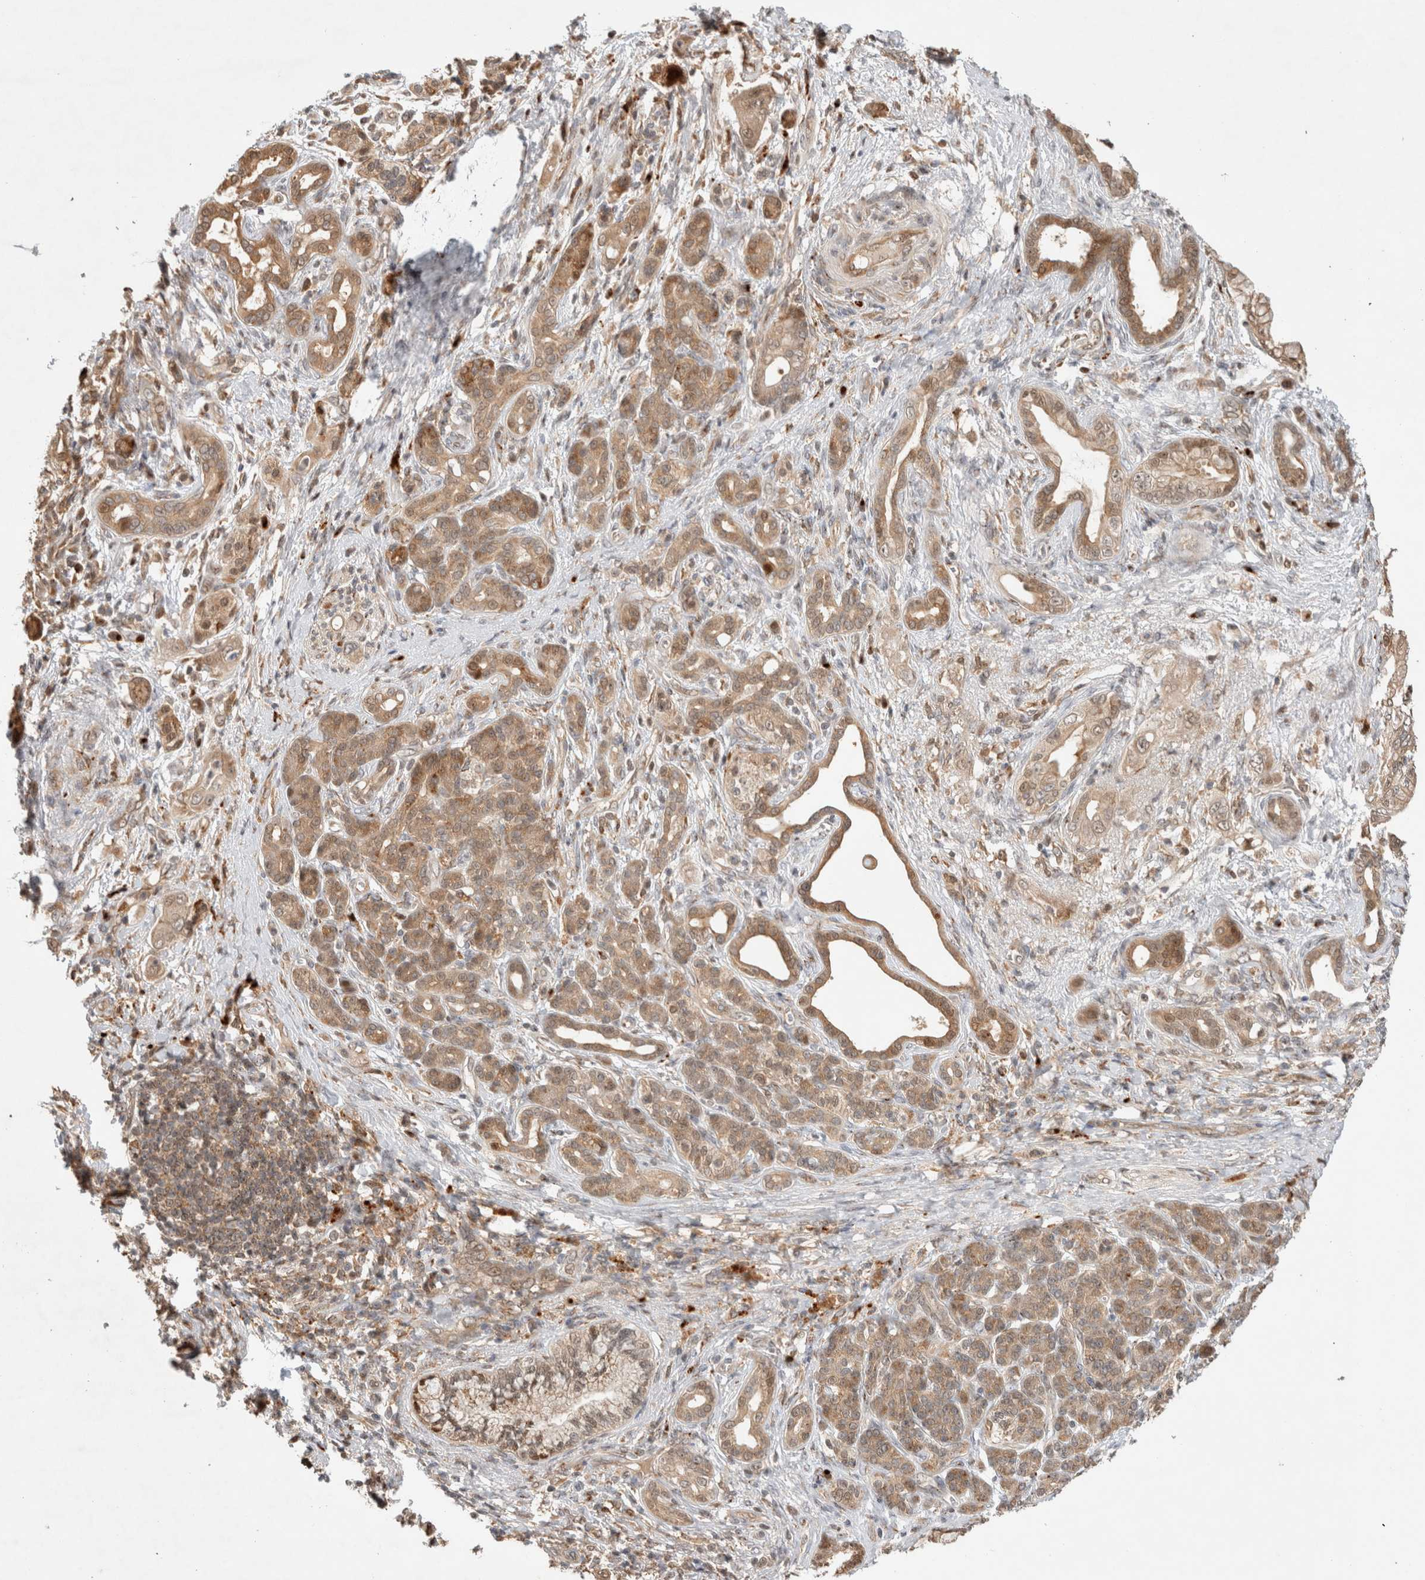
{"staining": {"intensity": "moderate", "quantity": ">75%", "location": "cytoplasmic/membranous,nuclear"}, "tissue": "pancreatic cancer", "cell_type": "Tumor cells", "image_type": "cancer", "snomed": [{"axis": "morphology", "description": "Adenocarcinoma, NOS"}, {"axis": "topography", "description": "Pancreas"}], "caption": "Immunohistochemical staining of human adenocarcinoma (pancreatic) demonstrates medium levels of moderate cytoplasmic/membranous and nuclear expression in approximately >75% of tumor cells.", "gene": "OTUD6B", "patient": {"sex": "male", "age": 59}}